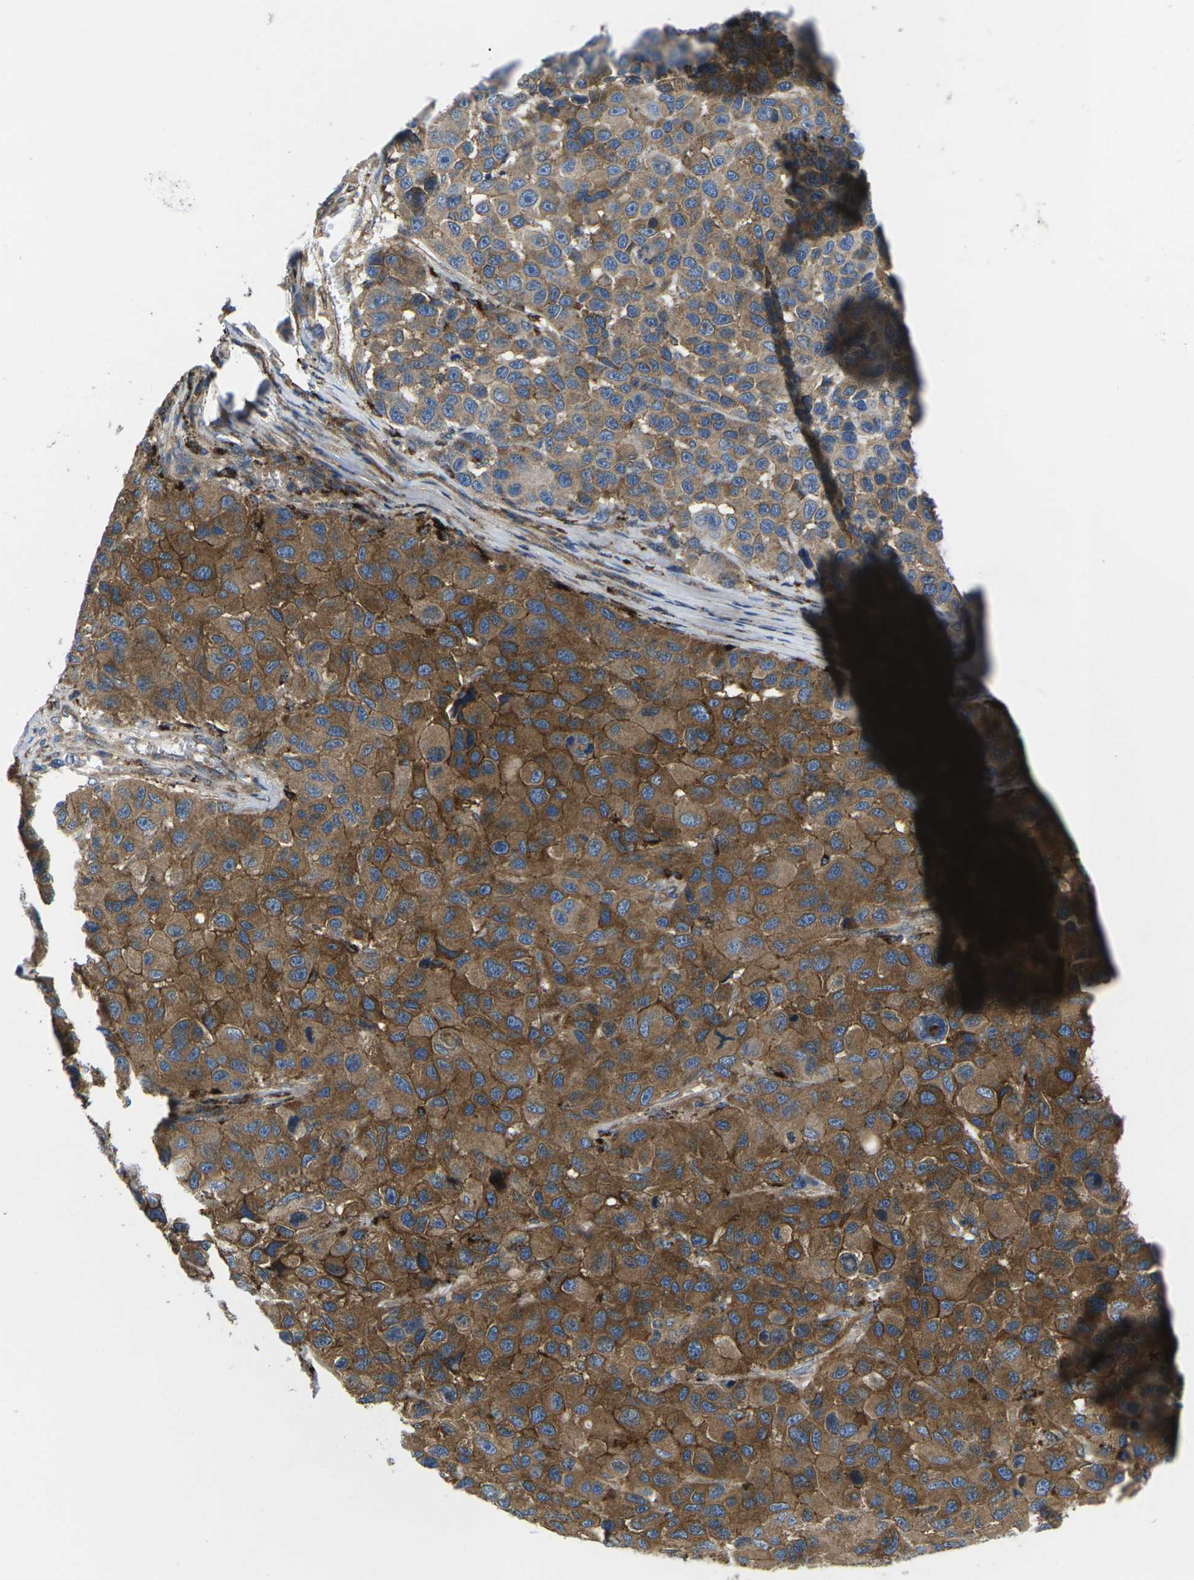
{"staining": {"intensity": "moderate", "quantity": ">75%", "location": "cytoplasmic/membranous"}, "tissue": "melanoma", "cell_type": "Tumor cells", "image_type": "cancer", "snomed": [{"axis": "morphology", "description": "Malignant melanoma, NOS"}, {"axis": "topography", "description": "Skin"}], "caption": "The image displays staining of malignant melanoma, revealing moderate cytoplasmic/membranous protein expression (brown color) within tumor cells. (DAB (3,3'-diaminobenzidine) = brown stain, brightfield microscopy at high magnification).", "gene": "DLG1", "patient": {"sex": "male", "age": 53}}